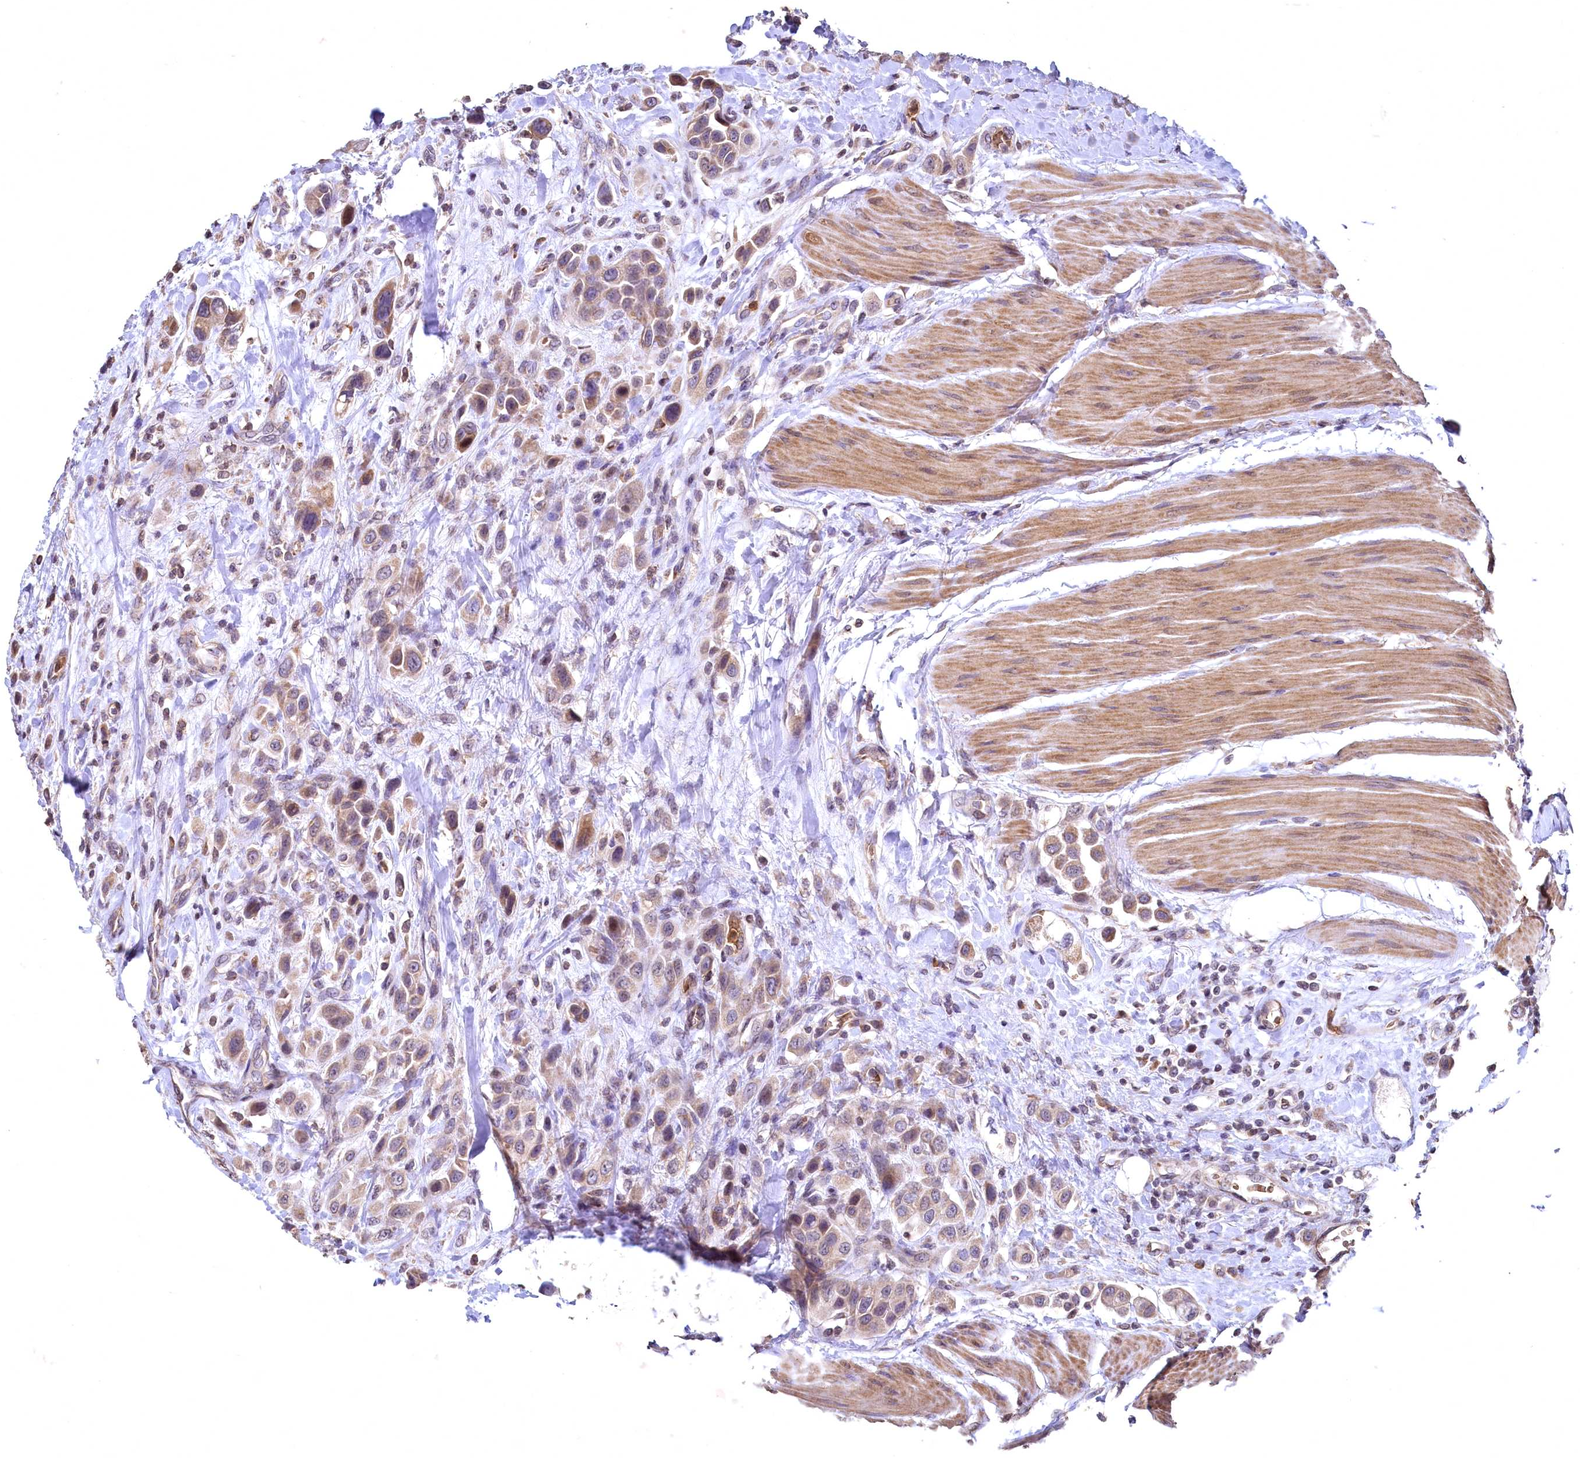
{"staining": {"intensity": "moderate", "quantity": ">75%", "location": "cytoplasmic/membranous"}, "tissue": "urothelial cancer", "cell_type": "Tumor cells", "image_type": "cancer", "snomed": [{"axis": "morphology", "description": "Urothelial carcinoma, High grade"}, {"axis": "topography", "description": "Urinary bladder"}], "caption": "About >75% of tumor cells in high-grade urothelial carcinoma show moderate cytoplasmic/membranous protein expression as visualized by brown immunohistochemical staining.", "gene": "SPTA1", "patient": {"sex": "male", "age": 50}}